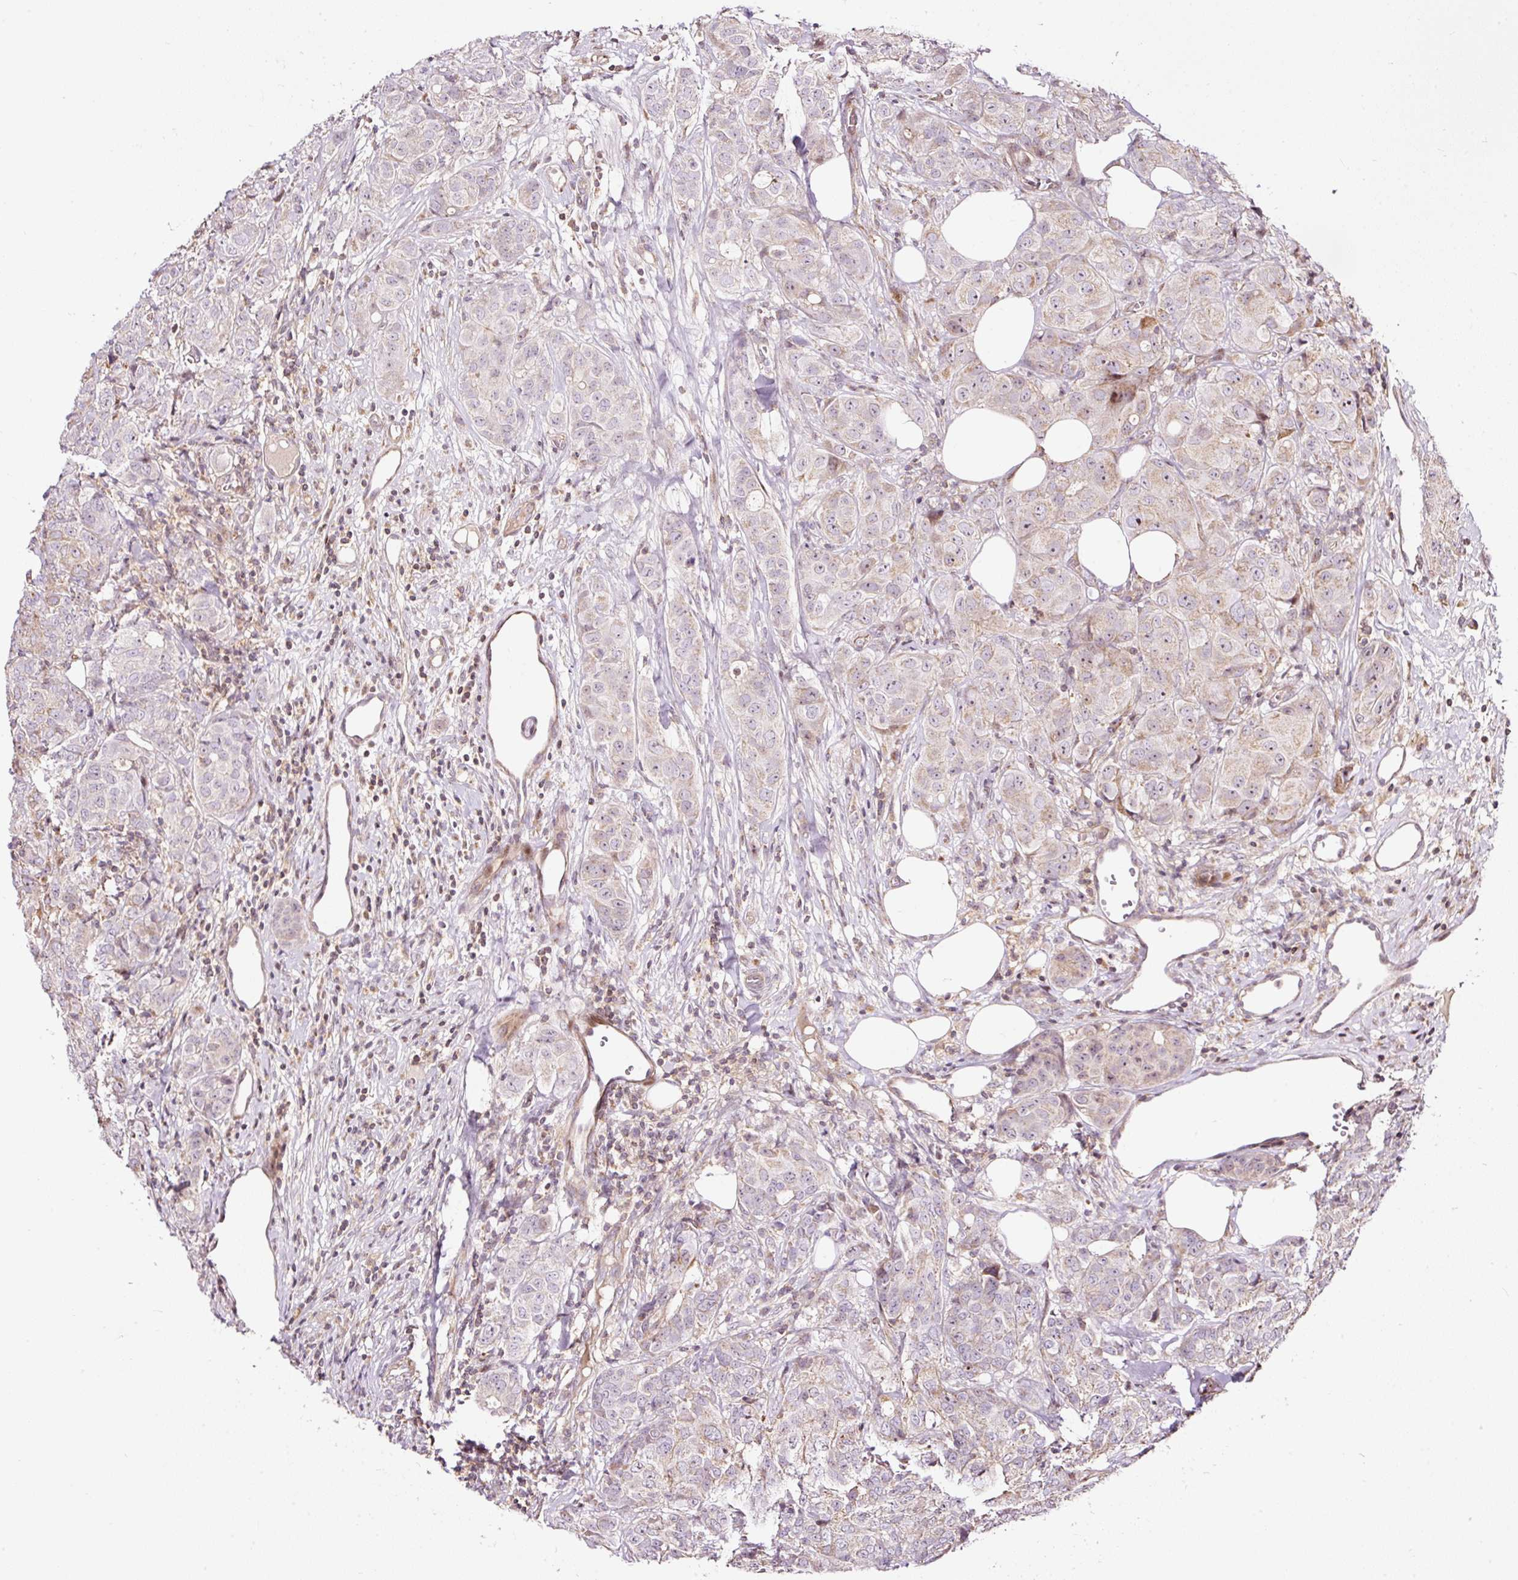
{"staining": {"intensity": "weak", "quantity": "25%-75%", "location": "cytoplasmic/membranous"}, "tissue": "breast cancer", "cell_type": "Tumor cells", "image_type": "cancer", "snomed": [{"axis": "morphology", "description": "Duct carcinoma"}, {"axis": "topography", "description": "Breast"}], "caption": "Tumor cells demonstrate weak cytoplasmic/membranous positivity in approximately 25%-75% of cells in breast cancer.", "gene": "BOLA3", "patient": {"sex": "female", "age": 43}}